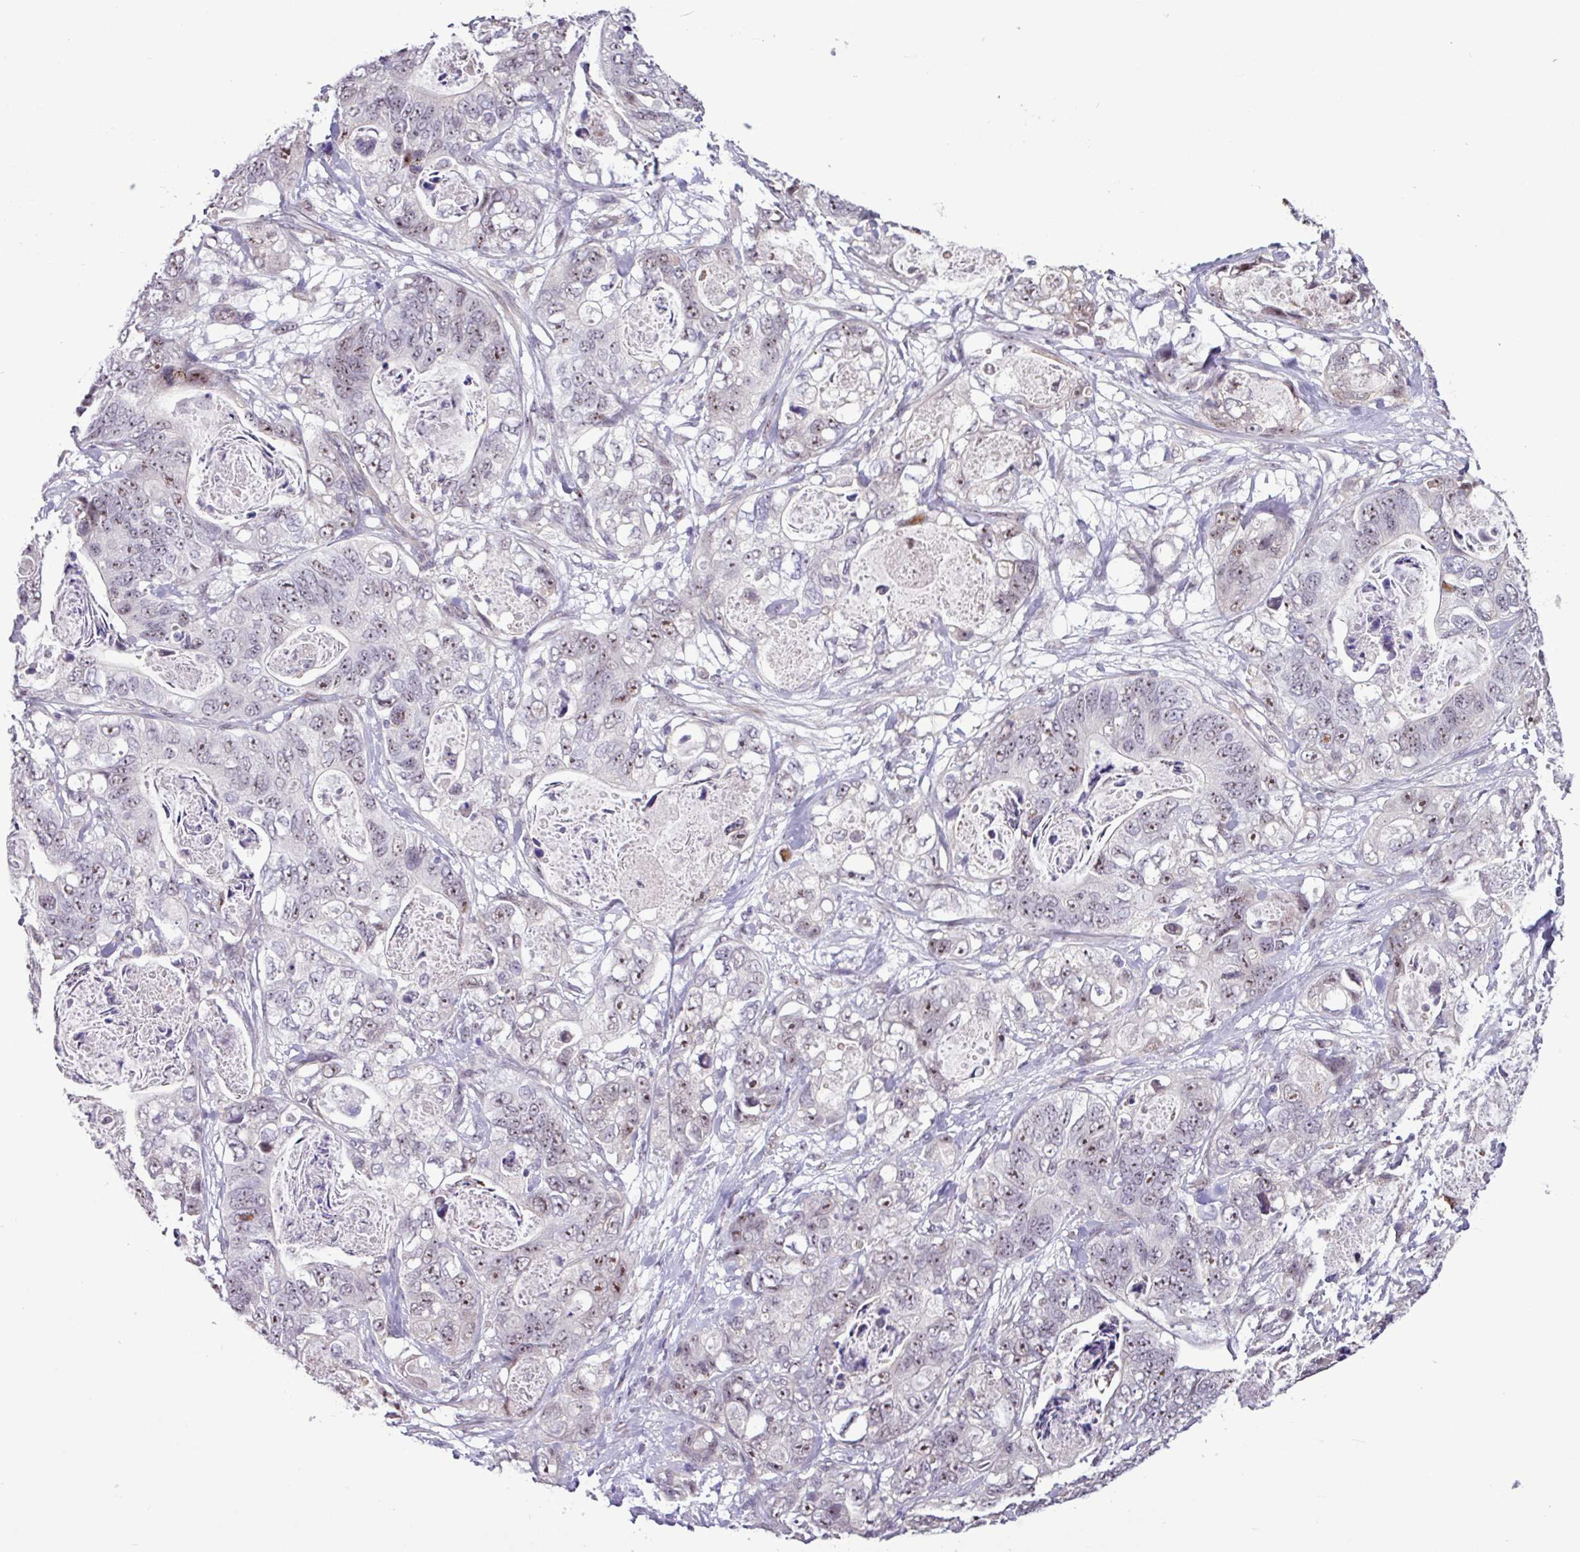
{"staining": {"intensity": "moderate", "quantity": "<25%", "location": "nuclear"}, "tissue": "stomach cancer", "cell_type": "Tumor cells", "image_type": "cancer", "snomed": [{"axis": "morphology", "description": "Normal tissue, NOS"}, {"axis": "morphology", "description": "Adenocarcinoma, NOS"}, {"axis": "topography", "description": "Stomach"}], "caption": "IHC of stomach adenocarcinoma exhibits low levels of moderate nuclear expression in approximately <25% of tumor cells.", "gene": "UTP18", "patient": {"sex": "female", "age": 89}}